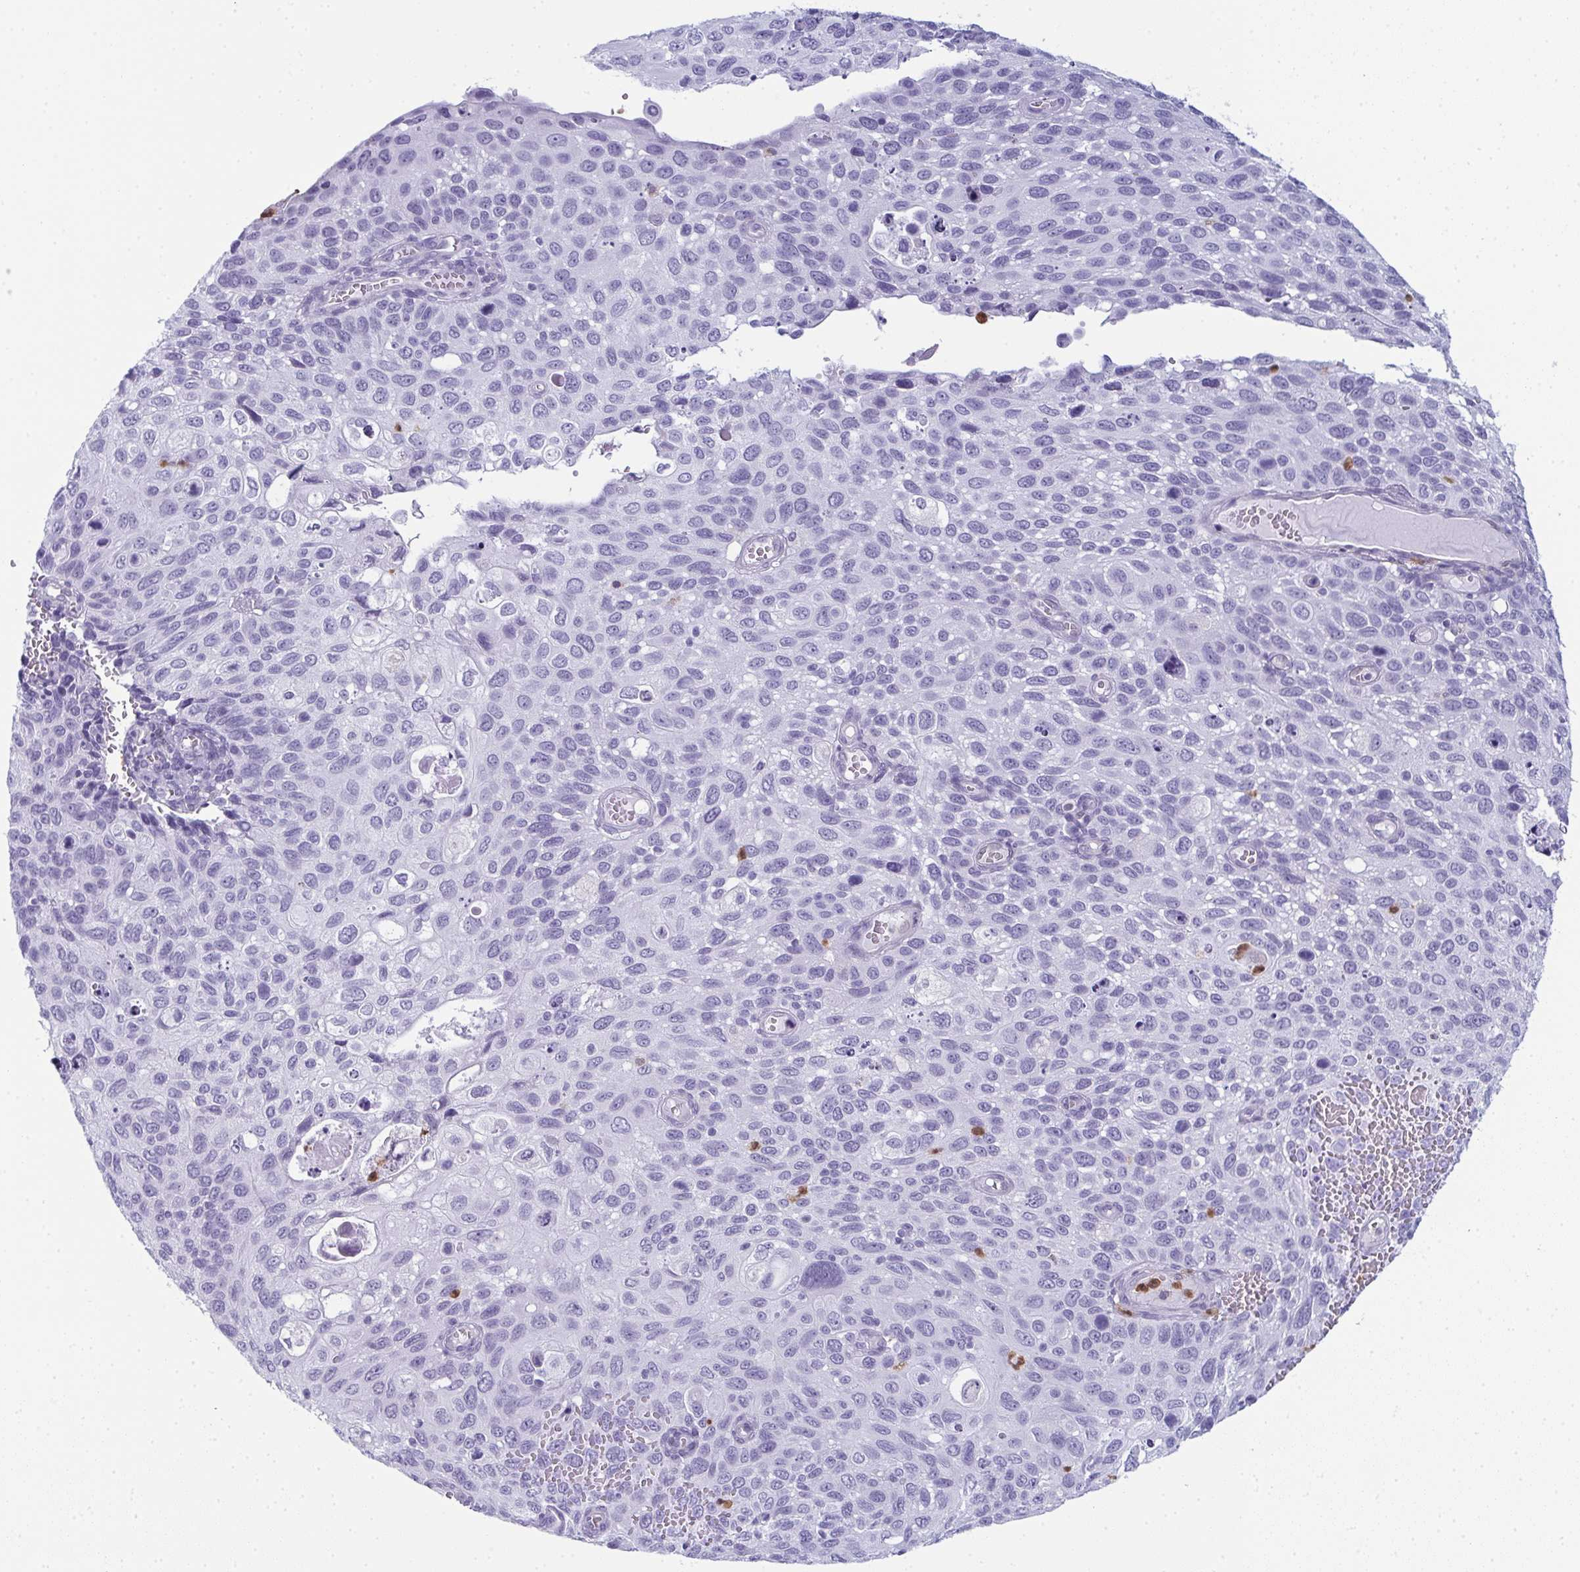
{"staining": {"intensity": "negative", "quantity": "none", "location": "none"}, "tissue": "cervical cancer", "cell_type": "Tumor cells", "image_type": "cancer", "snomed": [{"axis": "morphology", "description": "Squamous cell carcinoma, NOS"}, {"axis": "topography", "description": "Cervix"}], "caption": "Immunohistochemistry (IHC) of squamous cell carcinoma (cervical) exhibits no positivity in tumor cells.", "gene": "CDA", "patient": {"sex": "female", "age": 70}}